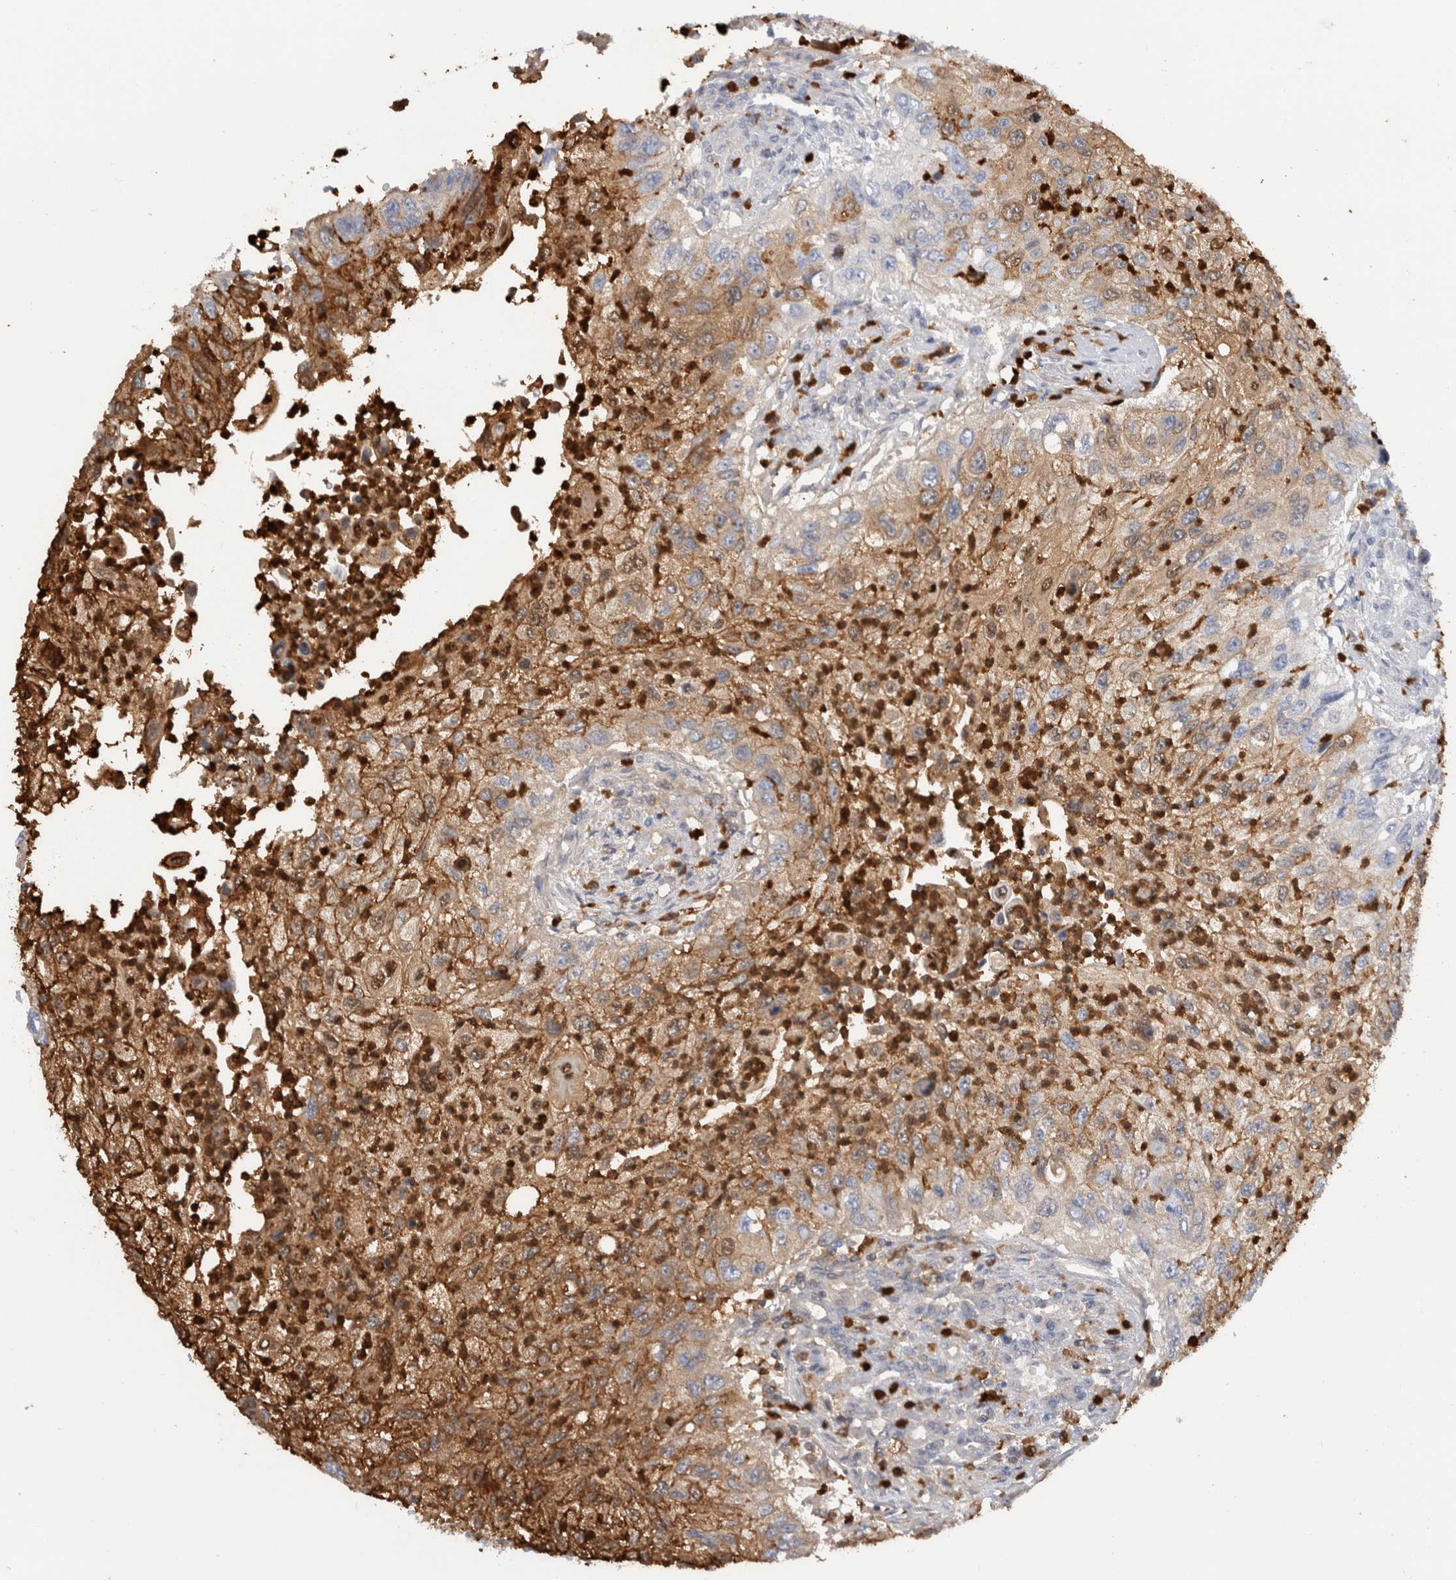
{"staining": {"intensity": "moderate", "quantity": ">75%", "location": "cytoplasmic/membranous,nuclear"}, "tissue": "urothelial cancer", "cell_type": "Tumor cells", "image_type": "cancer", "snomed": [{"axis": "morphology", "description": "Urothelial carcinoma, High grade"}, {"axis": "topography", "description": "Urinary bladder"}], "caption": "Immunohistochemical staining of urothelial carcinoma (high-grade) demonstrates medium levels of moderate cytoplasmic/membranous and nuclear protein expression in about >75% of tumor cells.", "gene": "S100A8", "patient": {"sex": "female", "age": 60}}